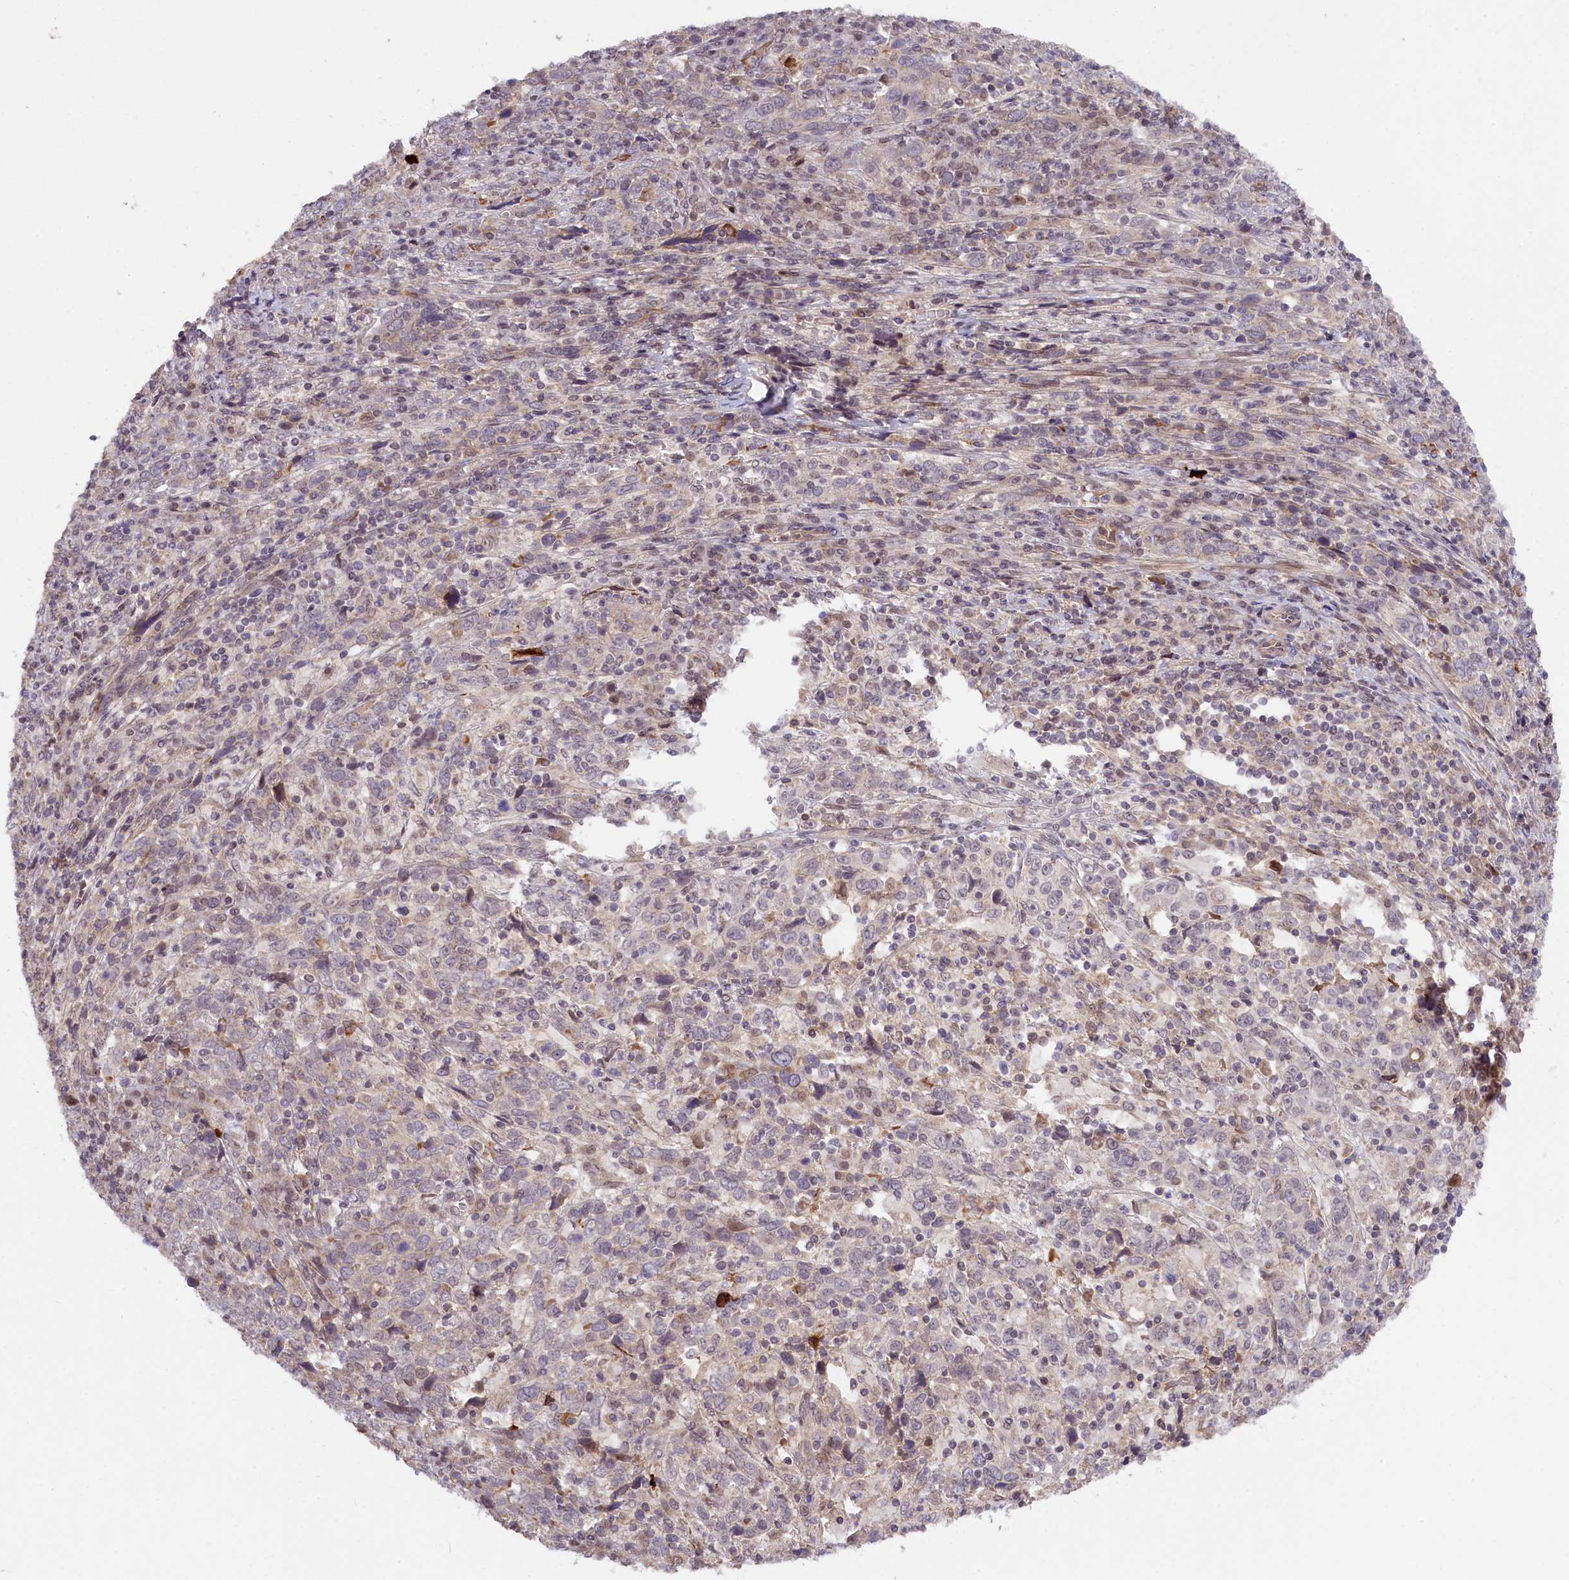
{"staining": {"intensity": "negative", "quantity": "none", "location": "none"}, "tissue": "cervical cancer", "cell_type": "Tumor cells", "image_type": "cancer", "snomed": [{"axis": "morphology", "description": "Squamous cell carcinoma, NOS"}, {"axis": "topography", "description": "Cervix"}], "caption": "Immunohistochemistry (IHC) micrograph of neoplastic tissue: cervical squamous cell carcinoma stained with DAB (3,3'-diaminobenzidine) demonstrates no significant protein expression in tumor cells.", "gene": "ZNF480", "patient": {"sex": "female", "age": 46}}